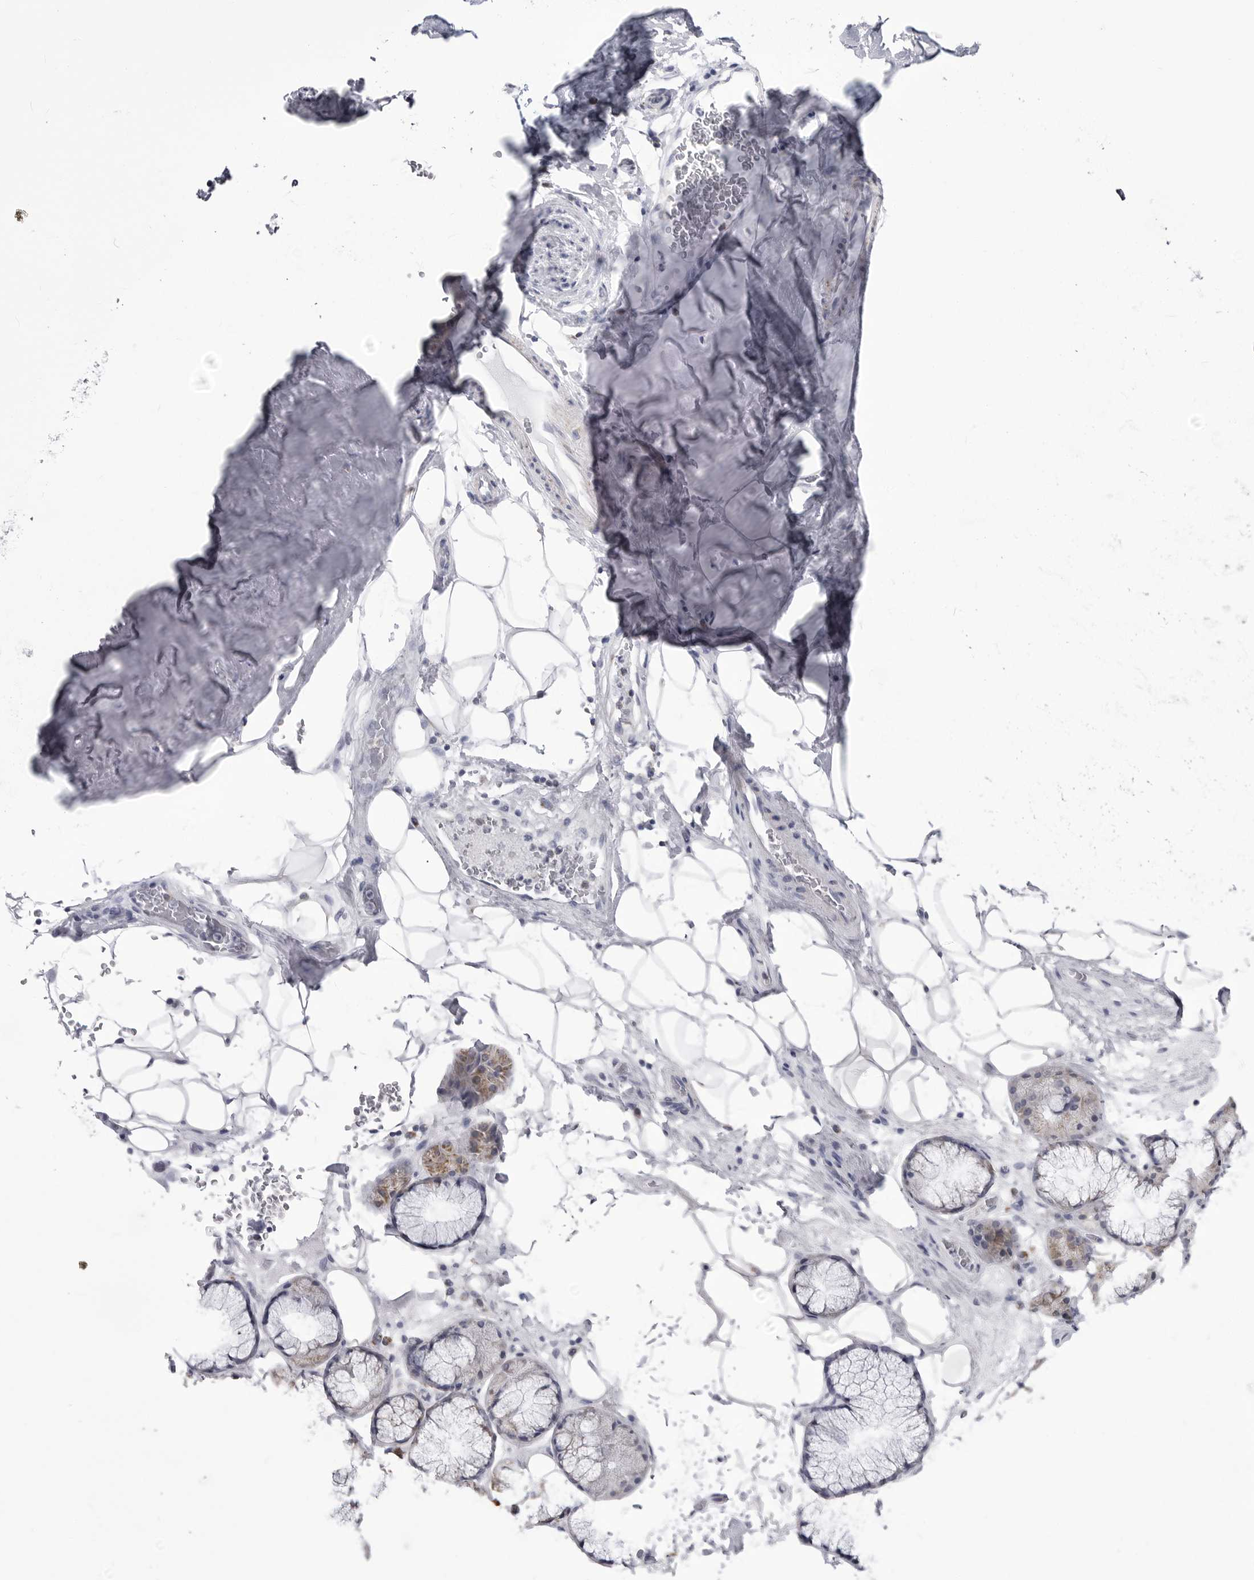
{"staining": {"intensity": "negative", "quantity": "none", "location": "none"}, "tissue": "adipose tissue", "cell_type": "Adipocytes", "image_type": "normal", "snomed": [{"axis": "morphology", "description": "Normal tissue, NOS"}, {"axis": "topography", "description": "Cartilage tissue"}], "caption": "An immunohistochemistry (IHC) photomicrograph of benign adipose tissue is shown. There is no staining in adipocytes of adipose tissue.", "gene": "FH", "patient": {"sex": "female", "age": 63}}